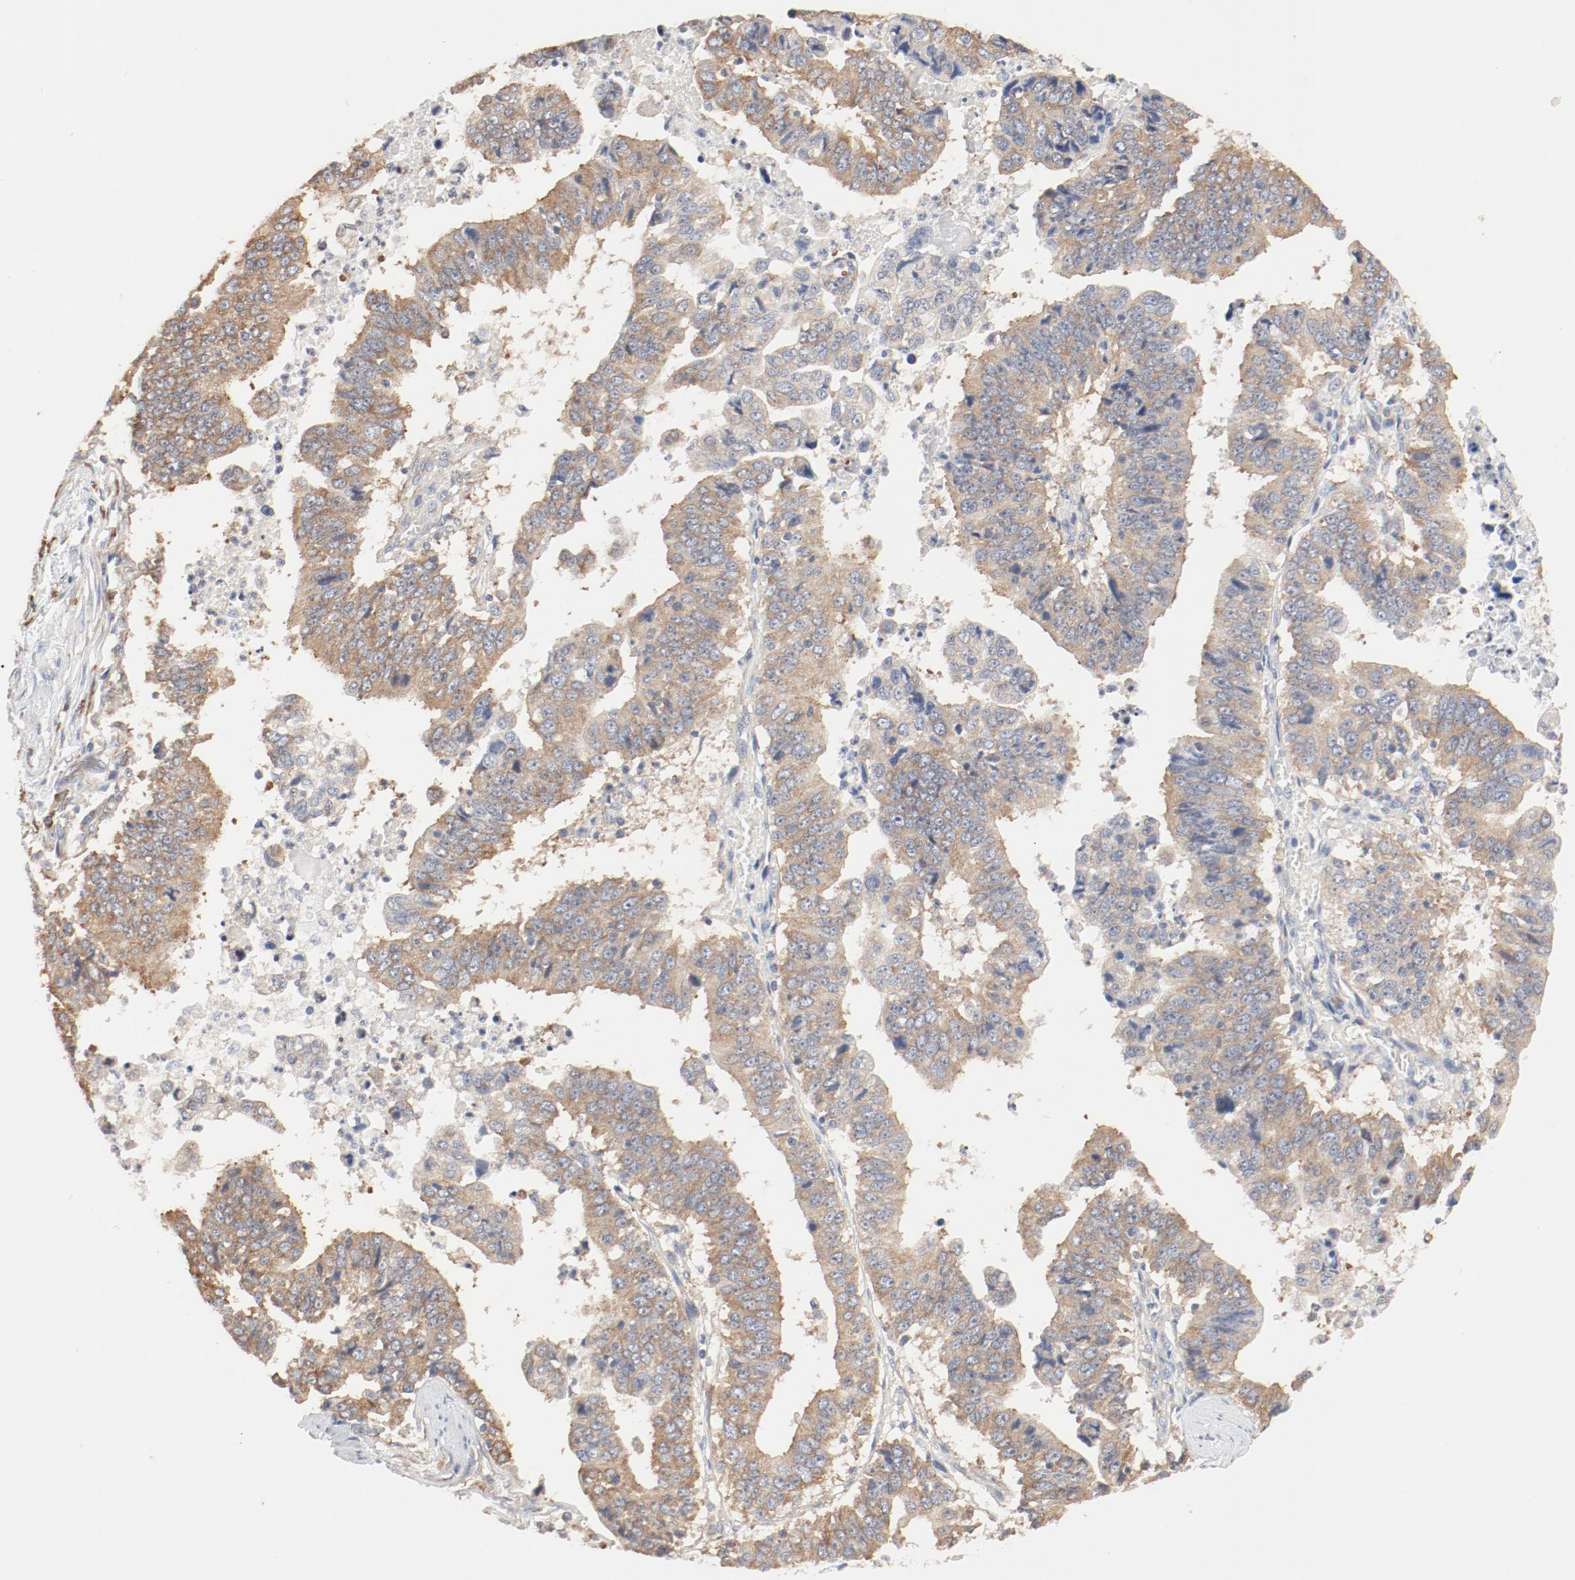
{"staining": {"intensity": "moderate", "quantity": ">75%", "location": "cytoplasmic/membranous"}, "tissue": "stomach cancer", "cell_type": "Tumor cells", "image_type": "cancer", "snomed": [{"axis": "morphology", "description": "Adenocarcinoma, NOS"}, {"axis": "topography", "description": "Stomach, upper"}], "caption": "About >75% of tumor cells in stomach cancer exhibit moderate cytoplasmic/membranous protein expression as visualized by brown immunohistochemical staining.", "gene": "RPS6", "patient": {"sex": "female", "age": 50}}